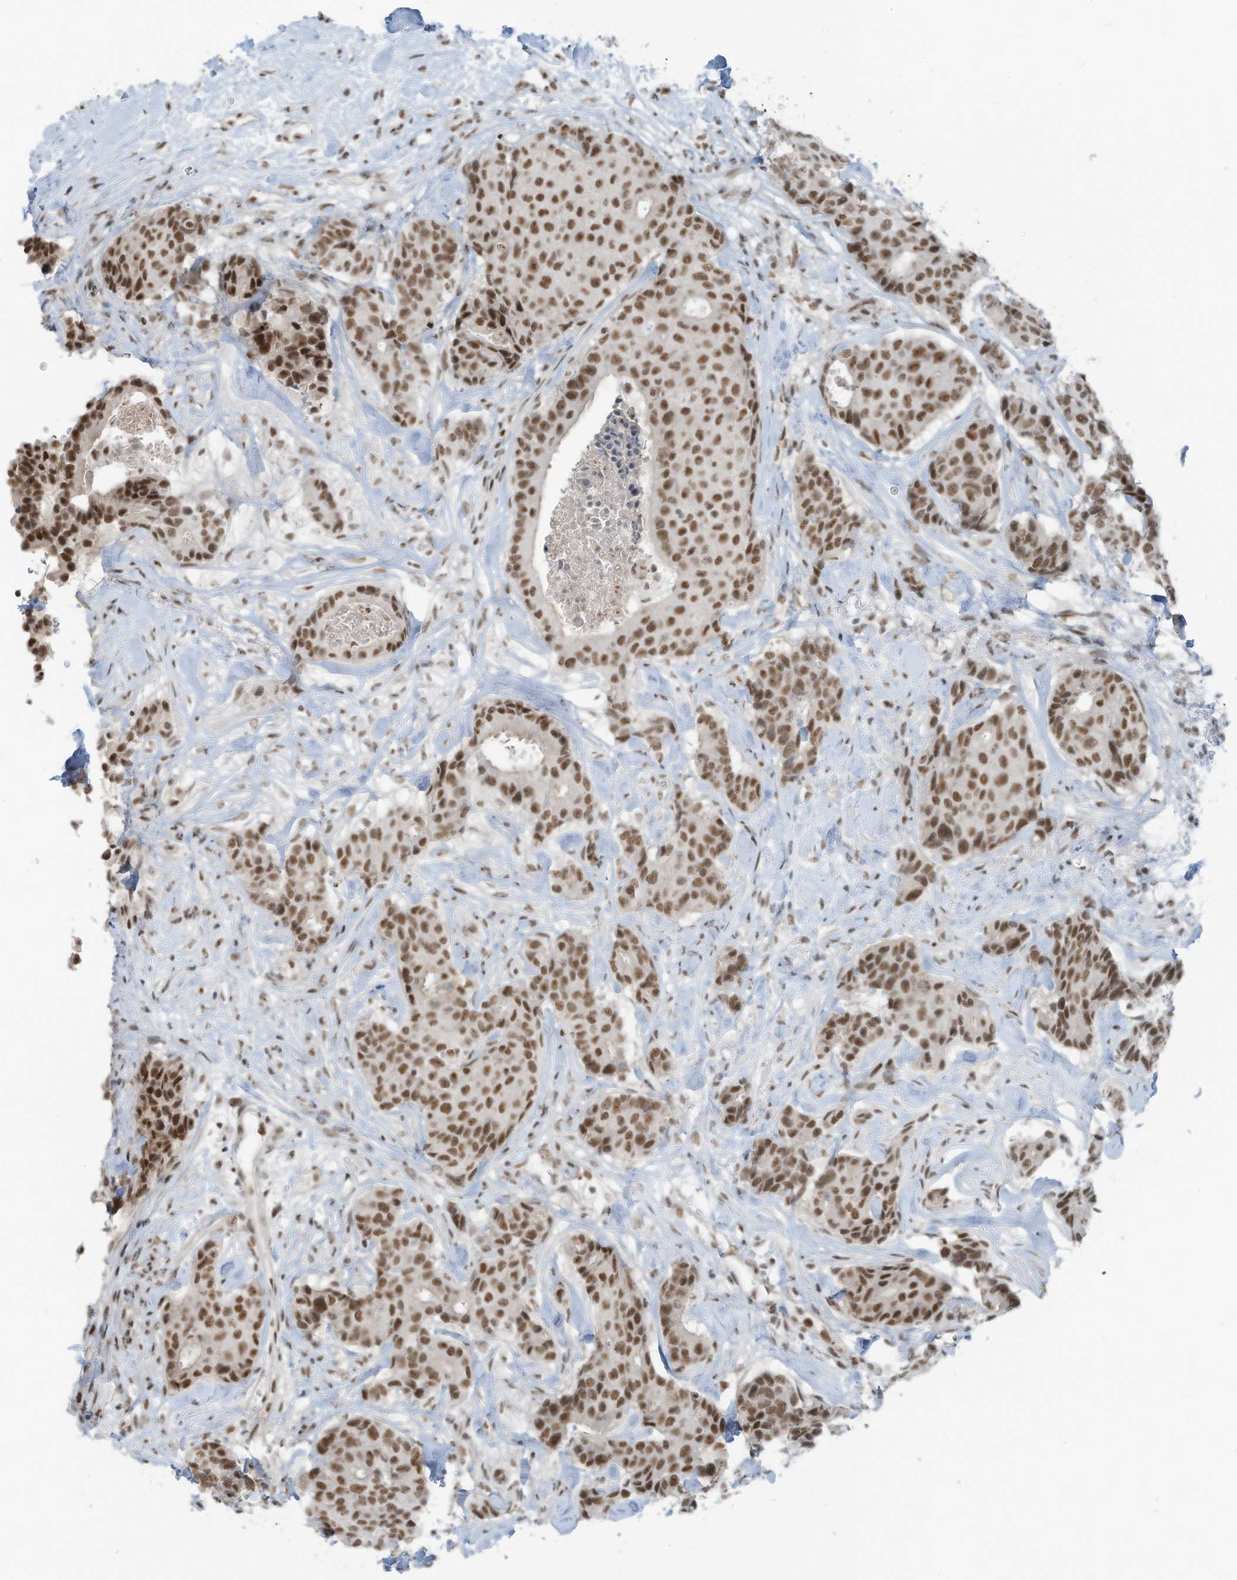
{"staining": {"intensity": "moderate", "quantity": ">75%", "location": "nuclear"}, "tissue": "breast cancer", "cell_type": "Tumor cells", "image_type": "cancer", "snomed": [{"axis": "morphology", "description": "Duct carcinoma"}, {"axis": "topography", "description": "Breast"}], "caption": "Breast cancer stained for a protein reveals moderate nuclear positivity in tumor cells.", "gene": "WRNIP1", "patient": {"sex": "female", "age": 75}}